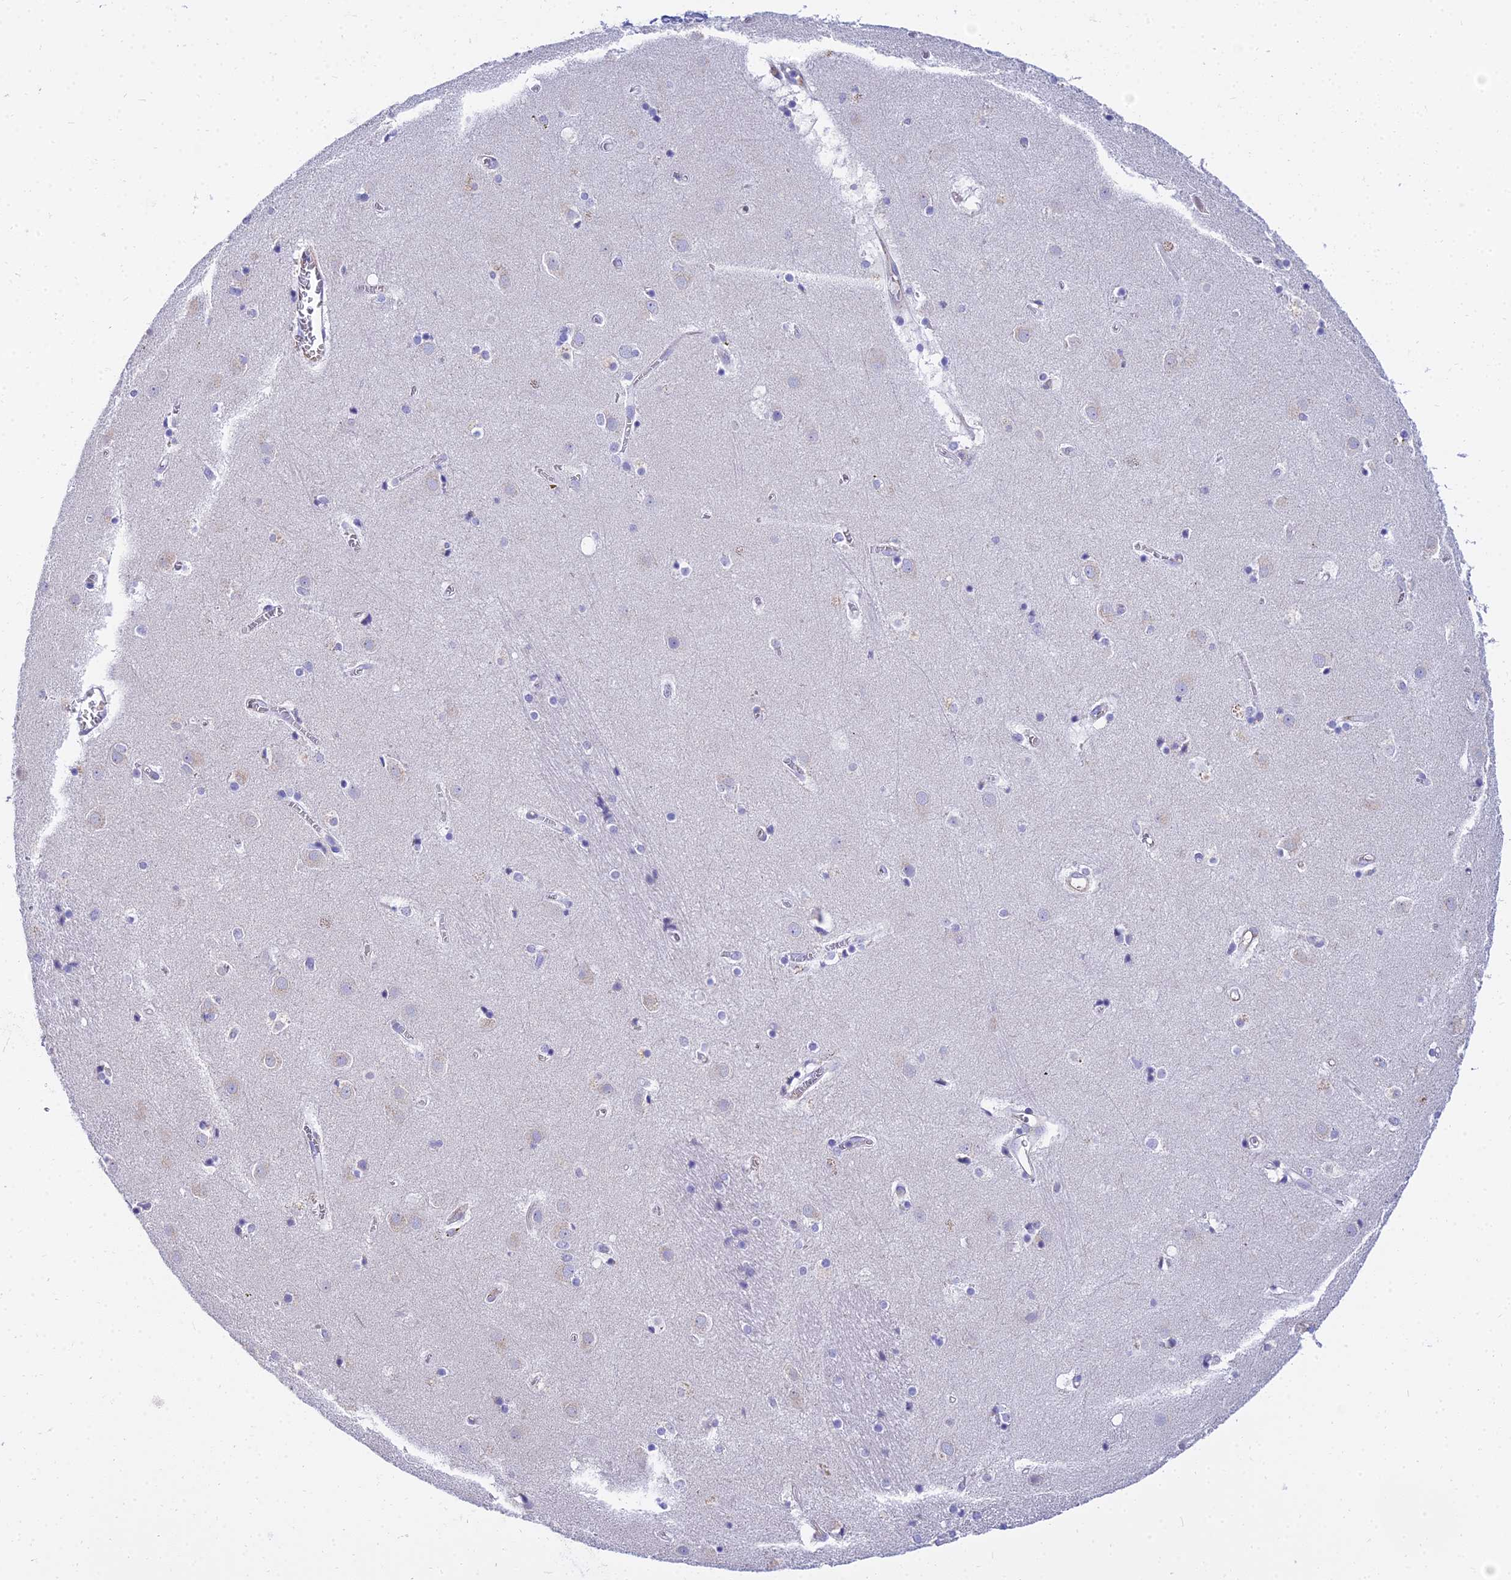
{"staining": {"intensity": "negative", "quantity": "none", "location": "none"}, "tissue": "caudate", "cell_type": "Glial cells", "image_type": "normal", "snomed": [{"axis": "morphology", "description": "Normal tissue, NOS"}, {"axis": "topography", "description": "Lateral ventricle wall"}], "caption": "This is an IHC image of normal human caudate. There is no staining in glial cells.", "gene": "VWC2L", "patient": {"sex": "male", "age": 70}}